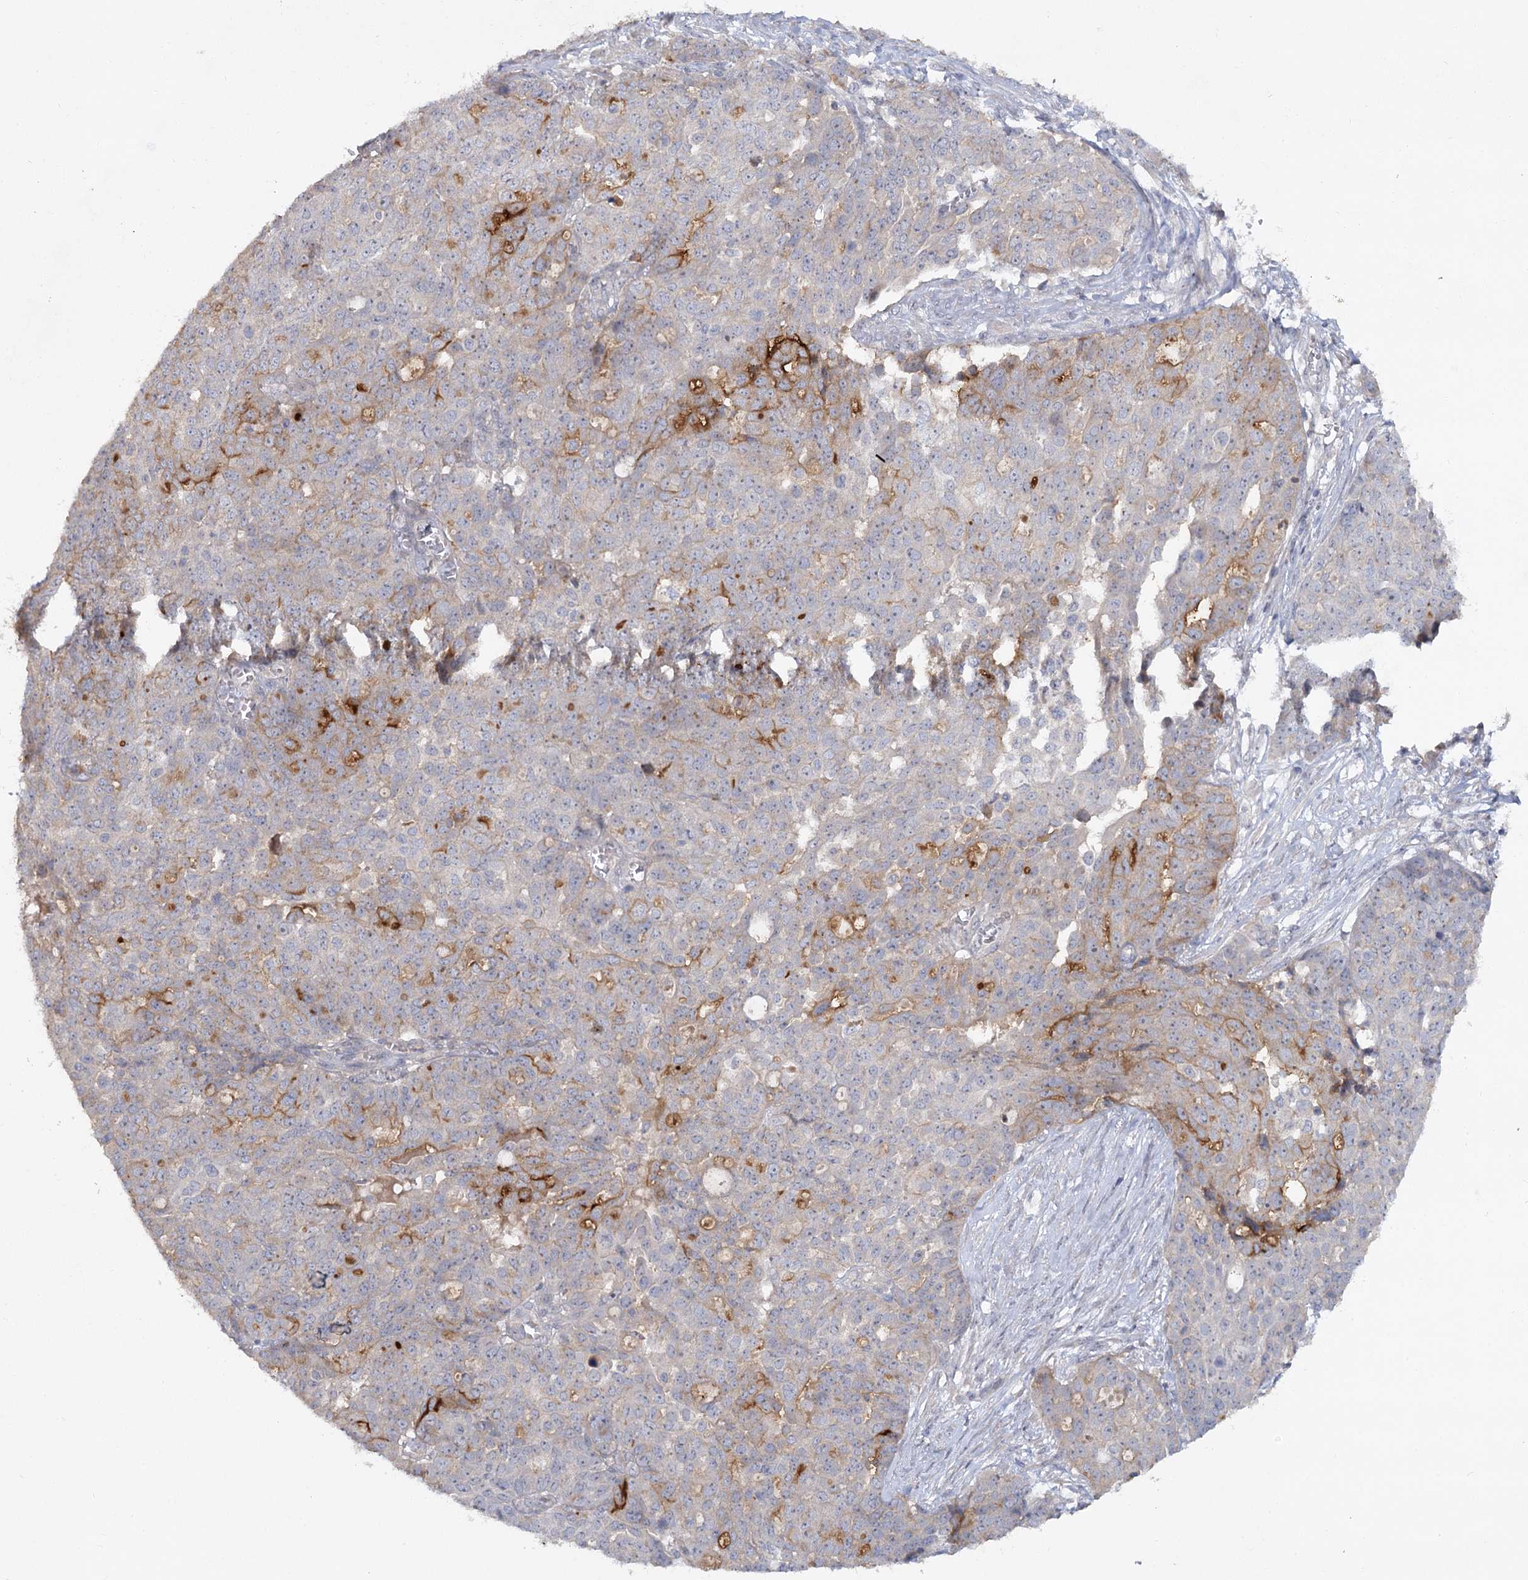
{"staining": {"intensity": "moderate", "quantity": "<25%", "location": "cytoplasmic/membranous"}, "tissue": "ovarian cancer", "cell_type": "Tumor cells", "image_type": "cancer", "snomed": [{"axis": "morphology", "description": "Cystadenocarcinoma, serous, NOS"}, {"axis": "topography", "description": "Soft tissue"}, {"axis": "topography", "description": "Ovary"}], "caption": "The immunohistochemical stain labels moderate cytoplasmic/membranous staining in tumor cells of ovarian serous cystadenocarcinoma tissue.", "gene": "ANGPTL5", "patient": {"sex": "female", "age": 57}}